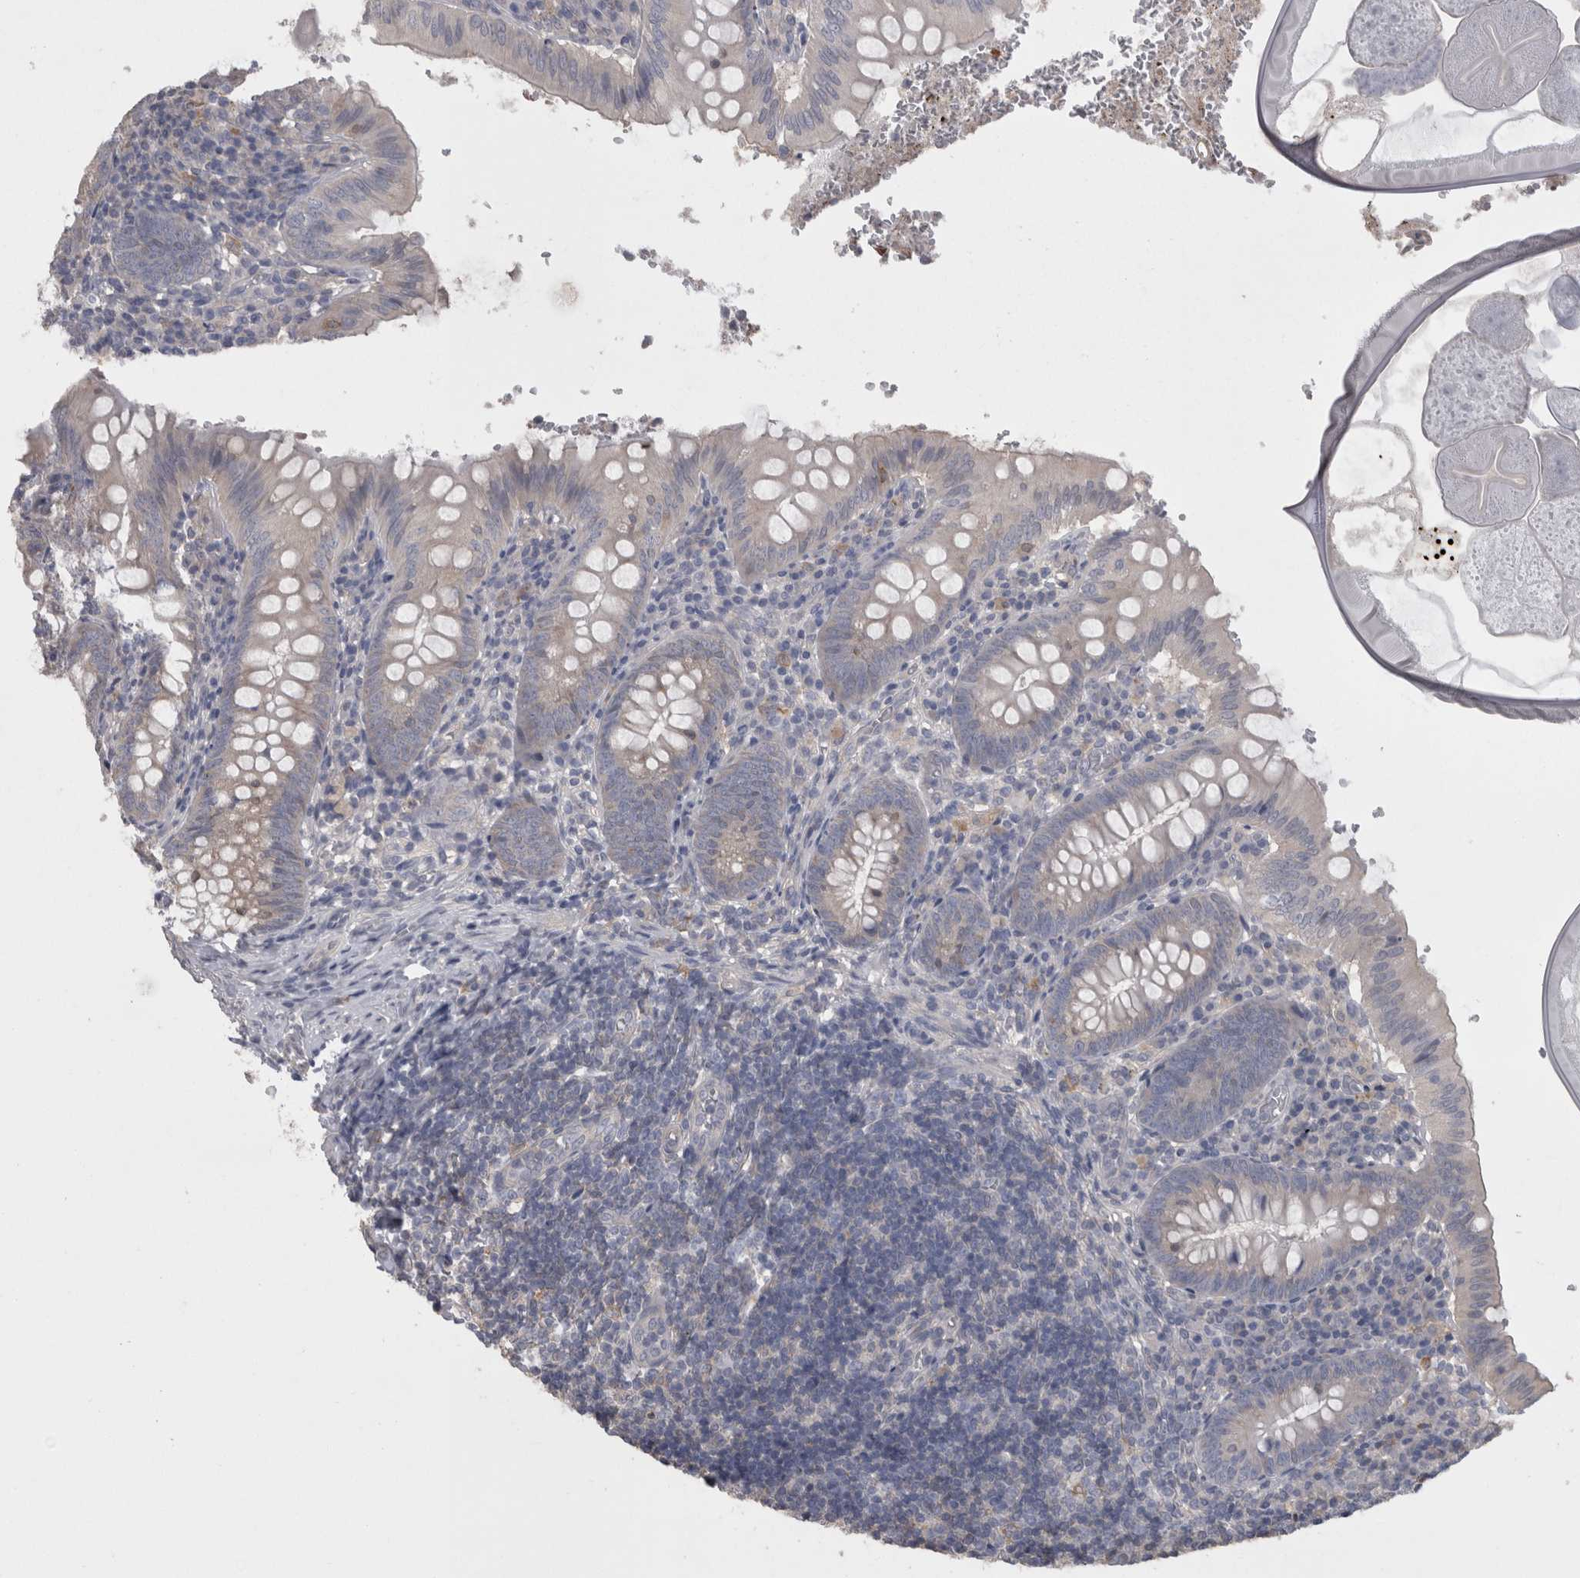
{"staining": {"intensity": "weak", "quantity": "25%-75%", "location": "cytoplasmic/membranous"}, "tissue": "appendix", "cell_type": "Glandular cells", "image_type": "normal", "snomed": [{"axis": "morphology", "description": "Normal tissue, NOS"}, {"axis": "topography", "description": "Appendix"}], "caption": "Human appendix stained with a brown dye displays weak cytoplasmic/membranous positive staining in approximately 25%-75% of glandular cells.", "gene": "CAMK2D", "patient": {"sex": "male", "age": 8}}